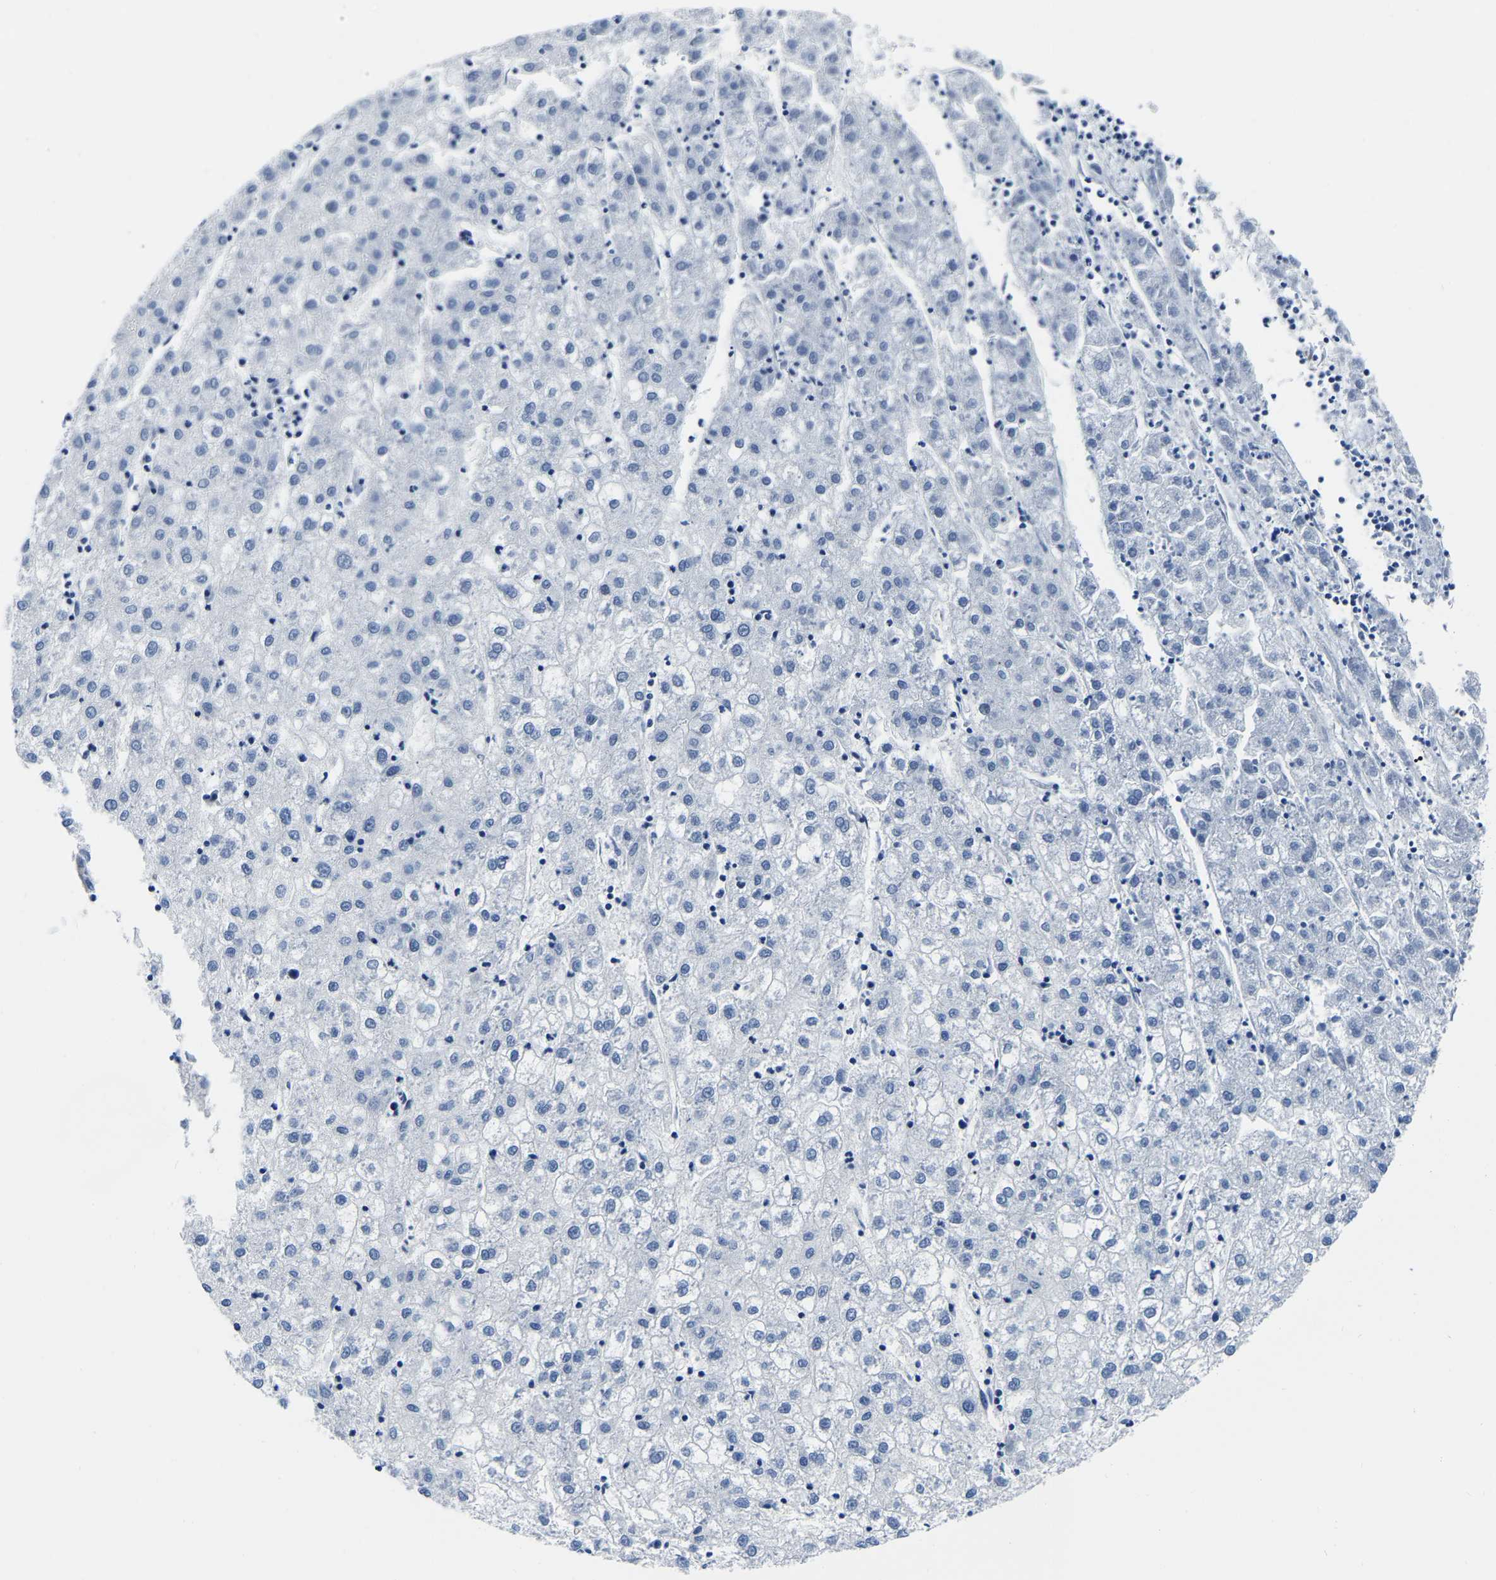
{"staining": {"intensity": "negative", "quantity": "none", "location": "none"}, "tissue": "liver cancer", "cell_type": "Tumor cells", "image_type": "cancer", "snomed": [{"axis": "morphology", "description": "Carcinoma, Hepatocellular, NOS"}, {"axis": "topography", "description": "Liver"}], "caption": "A histopathology image of human liver cancer (hepatocellular carcinoma) is negative for staining in tumor cells.", "gene": "S100A13", "patient": {"sex": "male", "age": 72}}